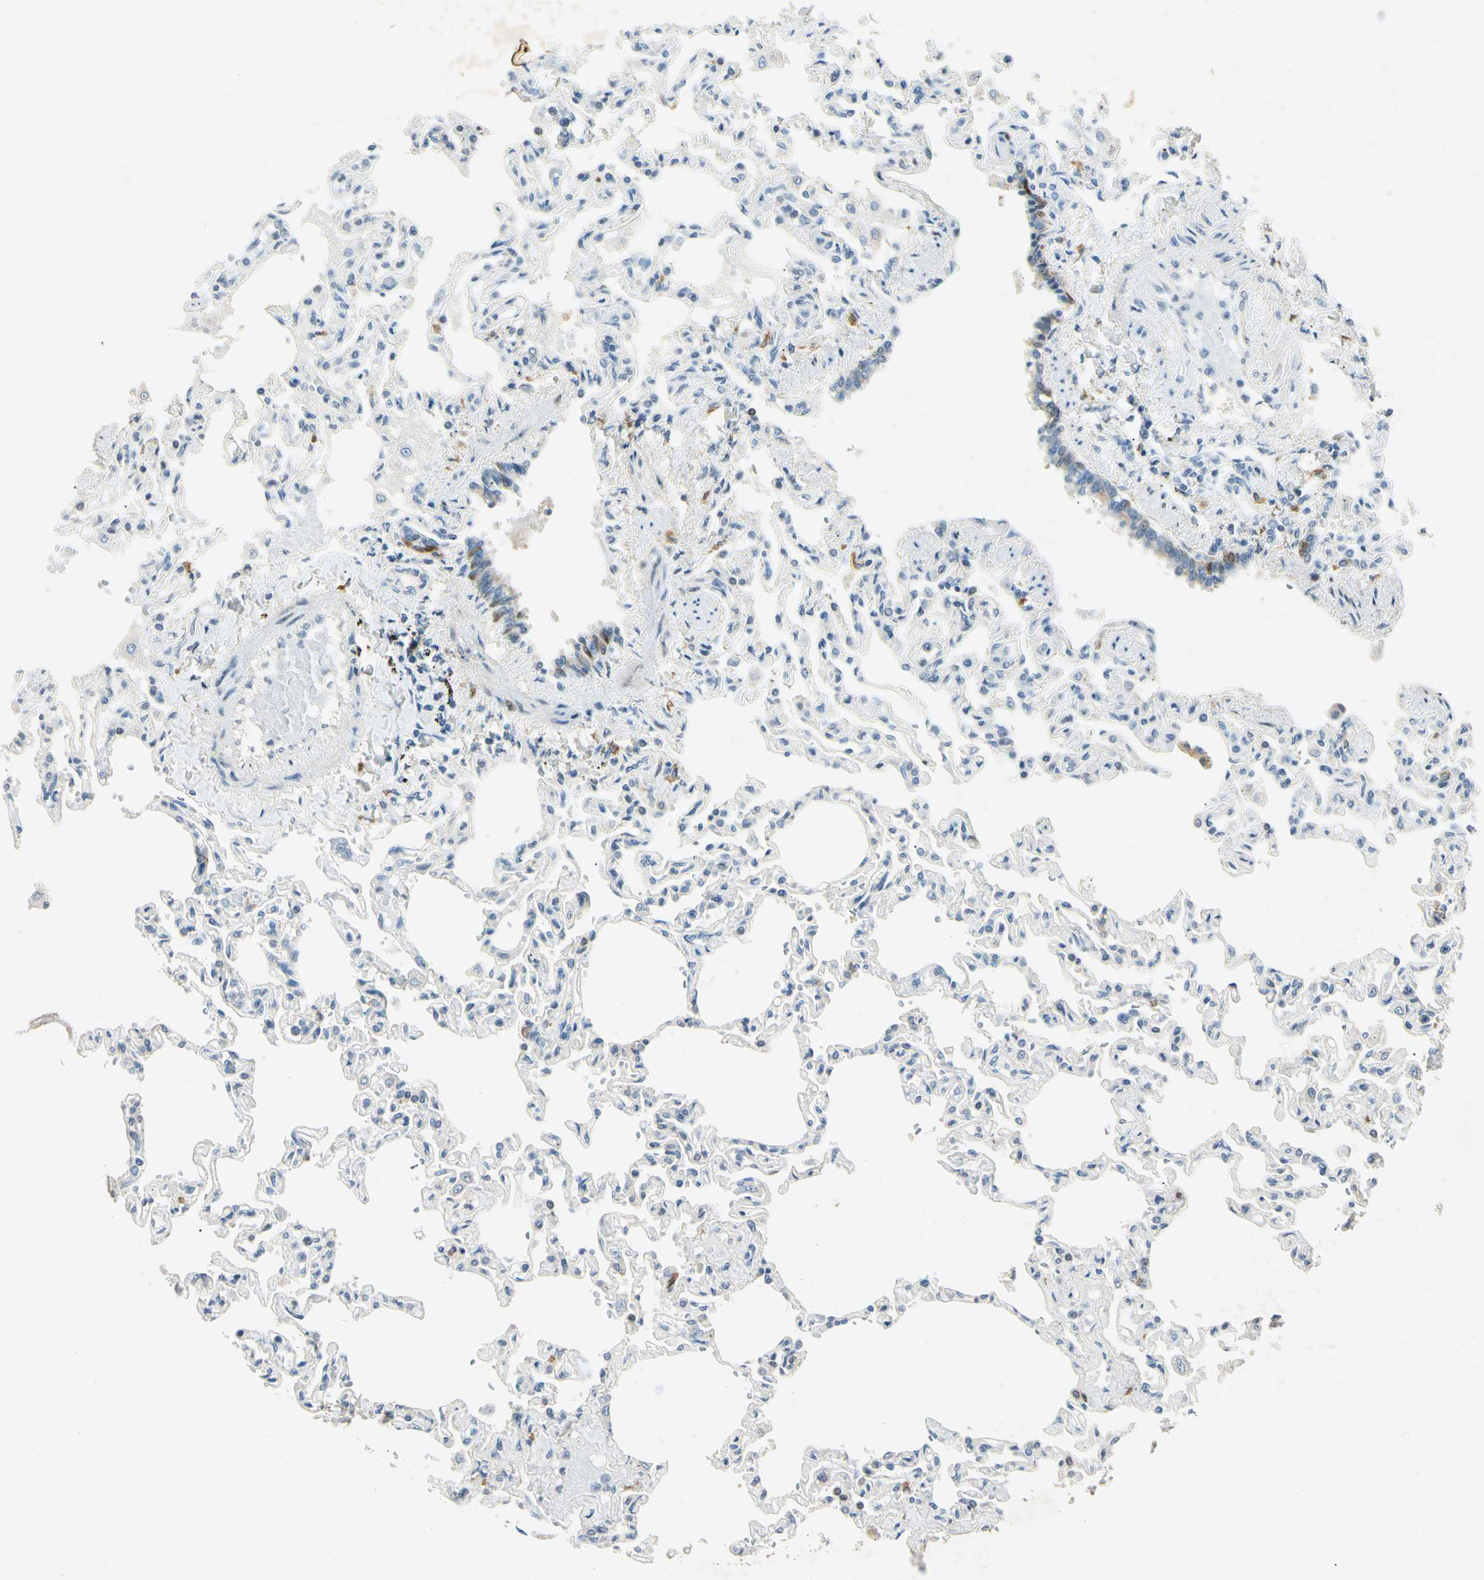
{"staining": {"intensity": "weak", "quantity": "<25%", "location": "cytoplasmic/membranous"}, "tissue": "lung", "cell_type": "Alveolar cells", "image_type": "normal", "snomed": [{"axis": "morphology", "description": "Normal tissue, NOS"}, {"axis": "topography", "description": "Lung"}], "caption": "A high-resolution image shows IHC staining of unremarkable lung, which shows no significant expression in alveolar cells. (Stains: DAB (3,3'-diaminobenzidine) IHC with hematoxylin counter stain, Microscopy: brightfield microscopy at high magnification).", "gene": "HSPA1B", "patient": {"sex": "male", "age": 21}}